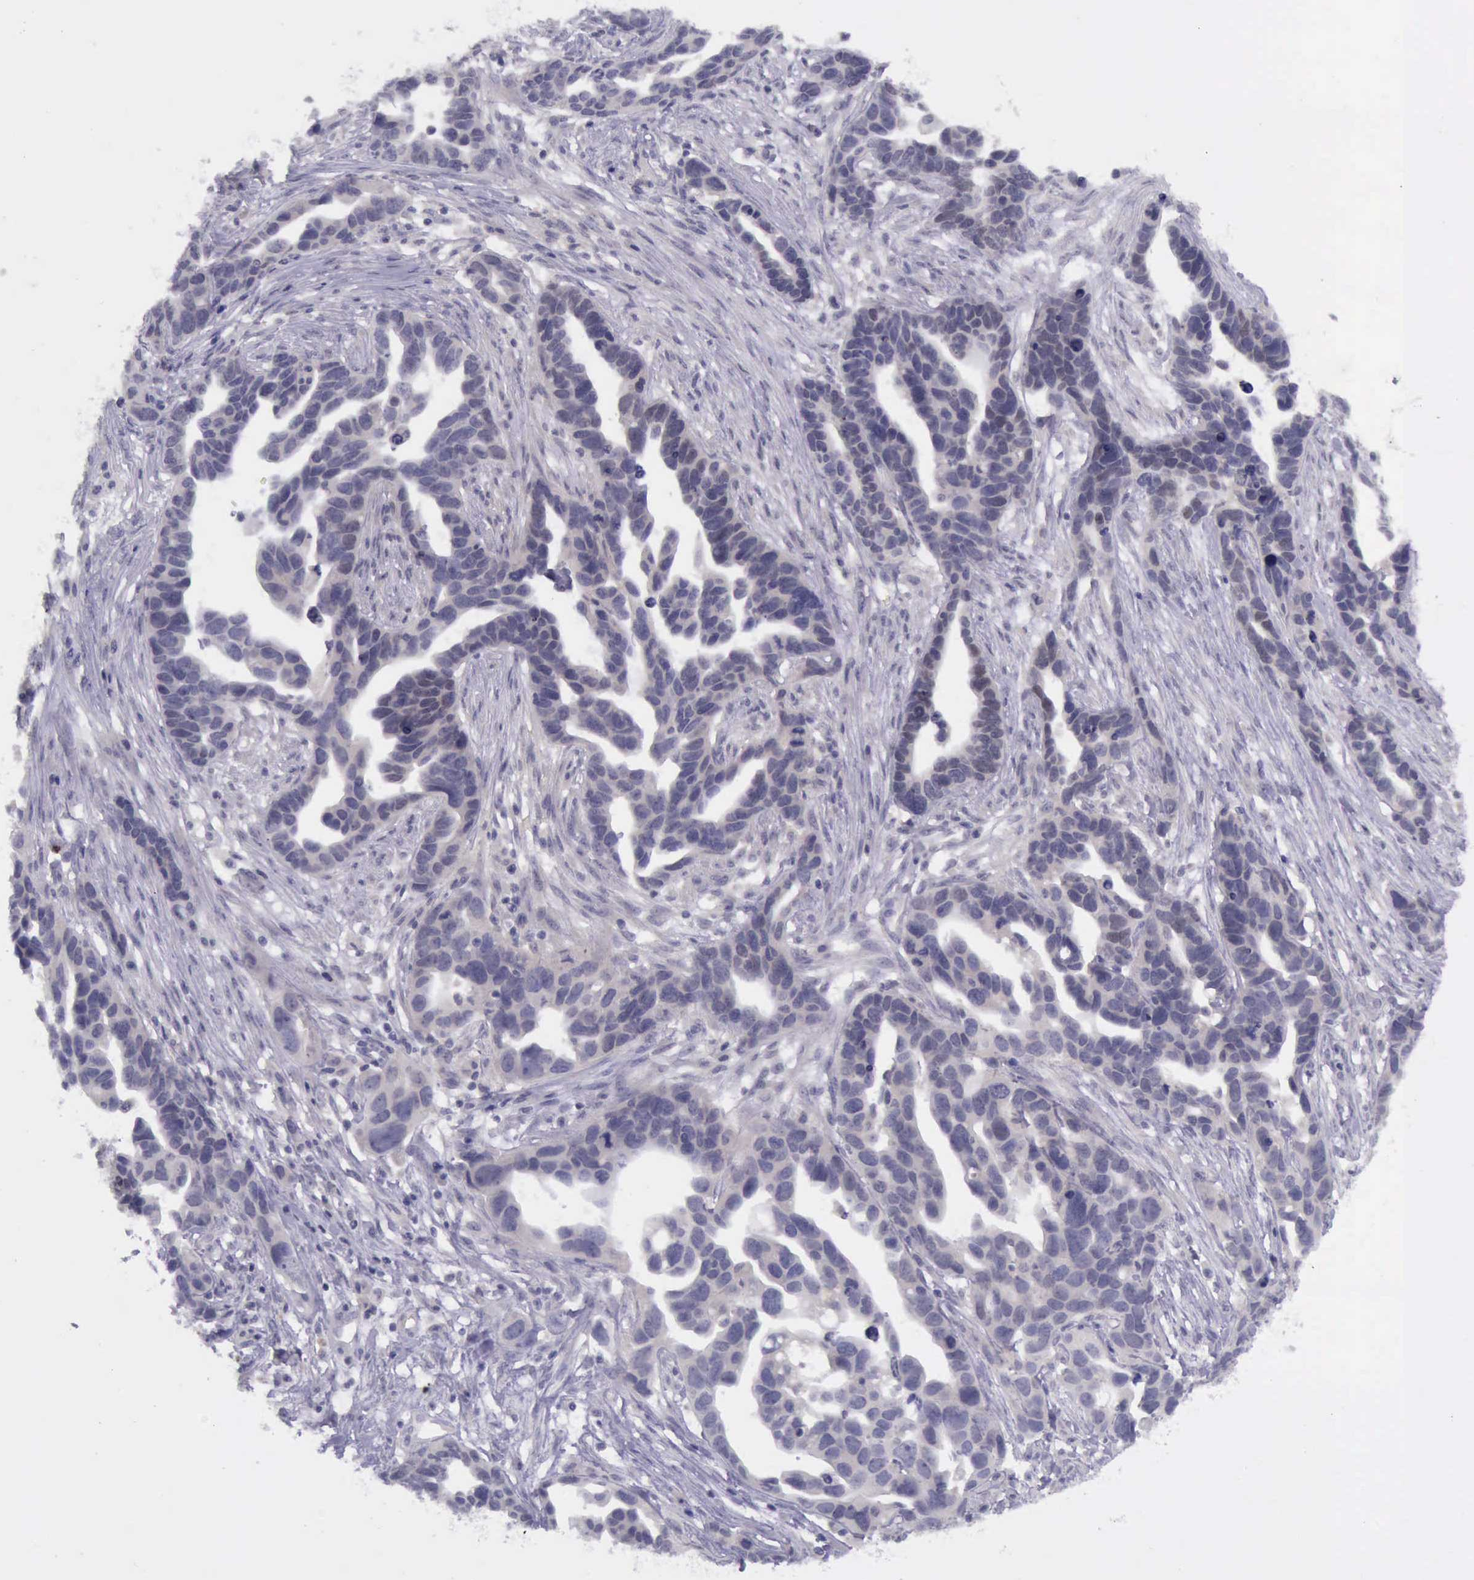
{"staining": {"intensity": "negative", "quantity": "none", "location": "none"}, "tissue": "ovarian cancer", "cell_type": "Tumor cells", "image_type": "cancer", "snomed": [{"axis": "morphology", "description": "Cystadenocarcinoma, serous, NOS"}, {"axis": "topography", "description": "Ovary"}], "caption": "IHC histopathology image of human ovarian cancer stained for a protein (brown), which shows no staining in tumor cells.", "gene": "ARNT2", "patient": {"sex": "female", "age": 54}}